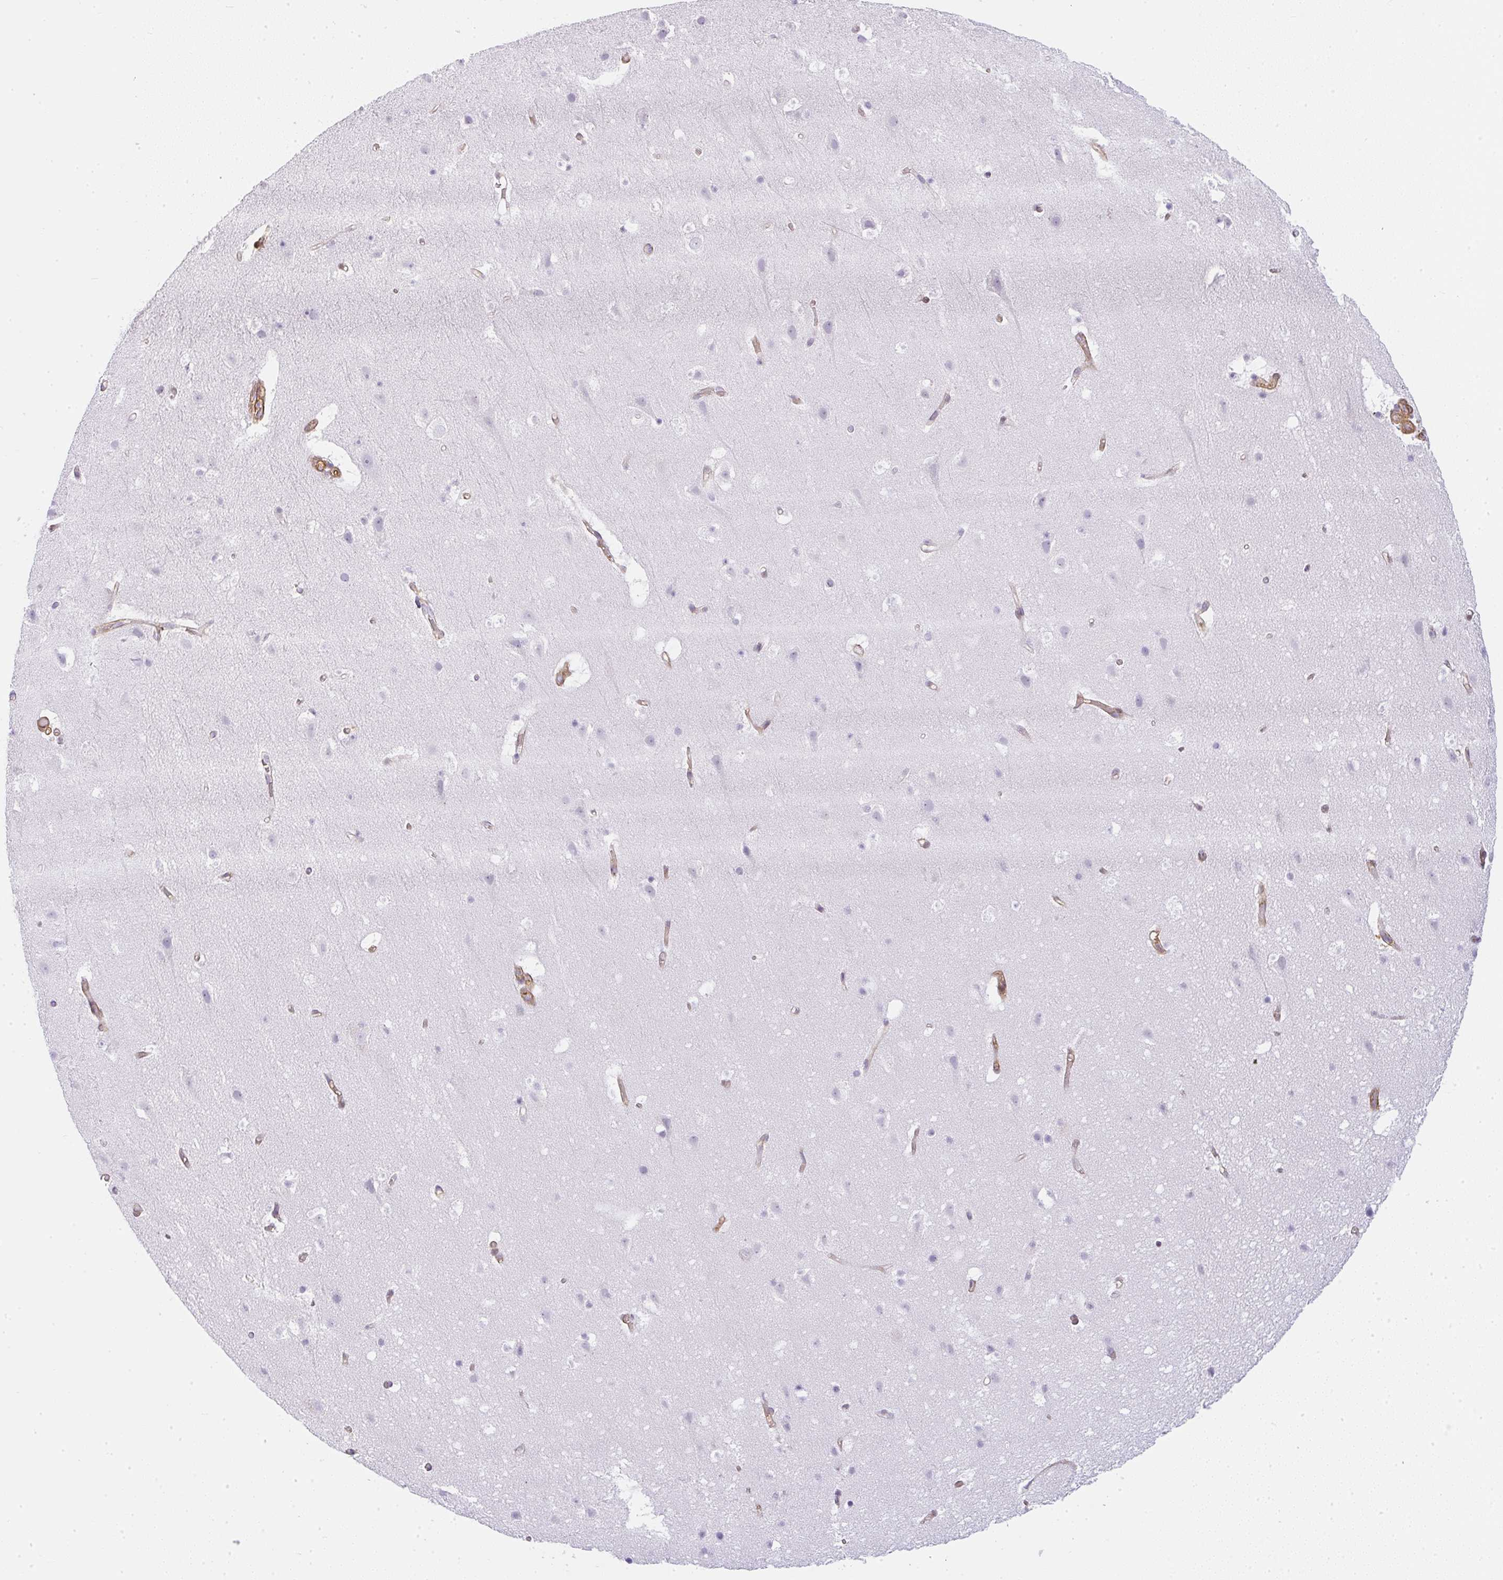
{"staining": {"intensity": "moderate", "quantity": "25%-75%", "location": "cytoplasmic/membranous"}, "tissue": "cerebral cortex", "cell_type": "Endothelial cells", "image_type": "normal", "snomed": [{"axis": "morphology", "description": "Normal tissue, NOS"}, {"axis": "topography", "description": "Cerebral cortex"}], "caption": "DAB immunohistochemical staining of benign cerebral cortex exhibits moderate cytoplasmic/membranous protein positivity in about 25%-75% of endothelial cells.", "gene": "SULF1", "patient": {"sex": "female", "age": 42}}